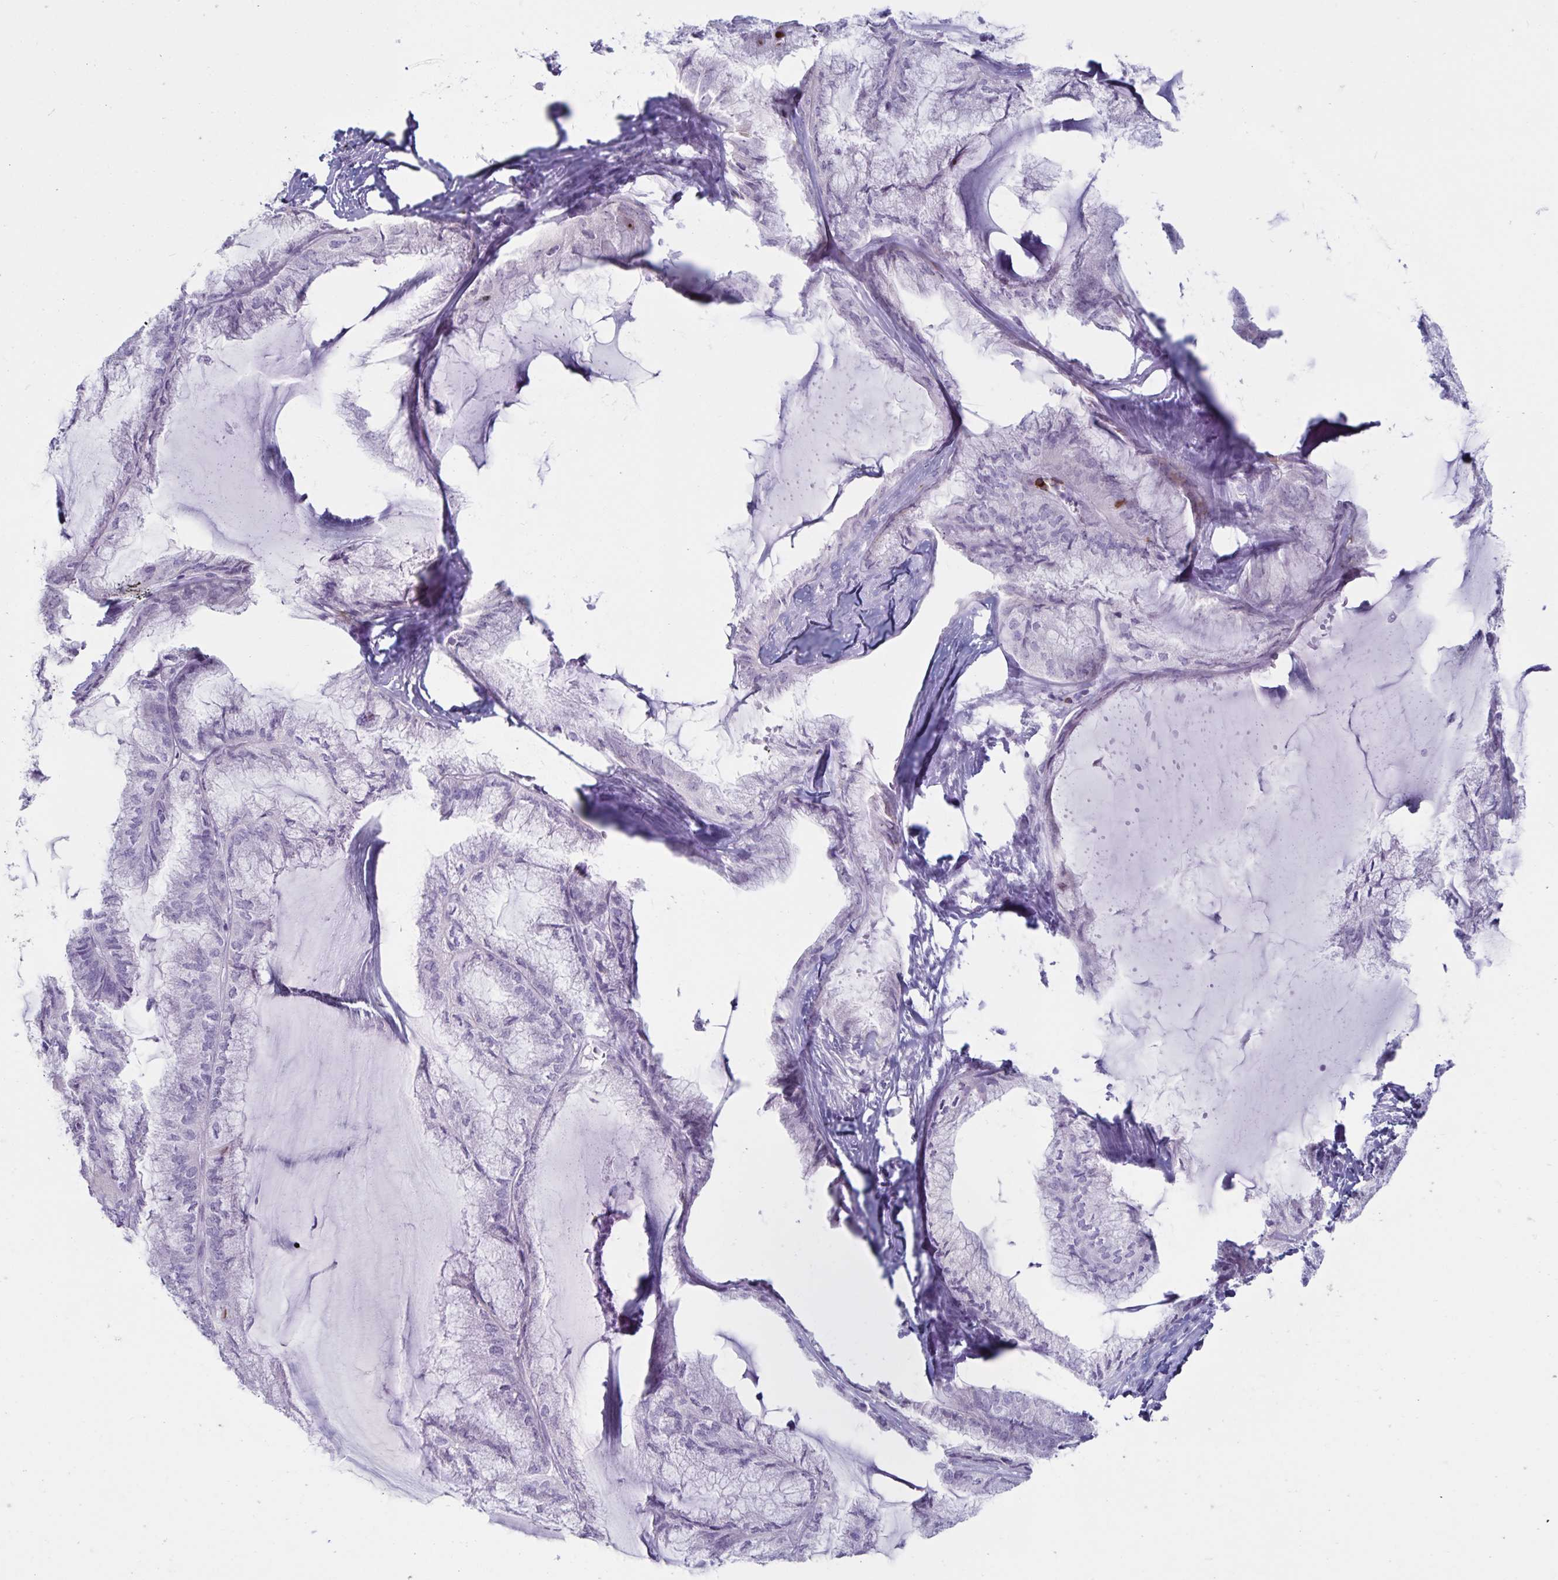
{"staining": {"intensity": "negative", "quantity": "none", "location": "none"}, "tissue": "endometrial cancer", "cell_type": "Tumor cells", "image_type": "cancer", "snomed": [{"axis": "morphology", "description": "Carcinoma, NOS"}, {"axis": "topography", "description": "Endometrium"}], "caption": "This photomicrograph is of endometrial cancer stained with immunohistochemistry (IHC) to label a protein in brown with the nuclei are counter-stained blue. There is no positivity in tumor cells.", "gene": "GNLY", "patient": {"sex": "female", "age": 62}}